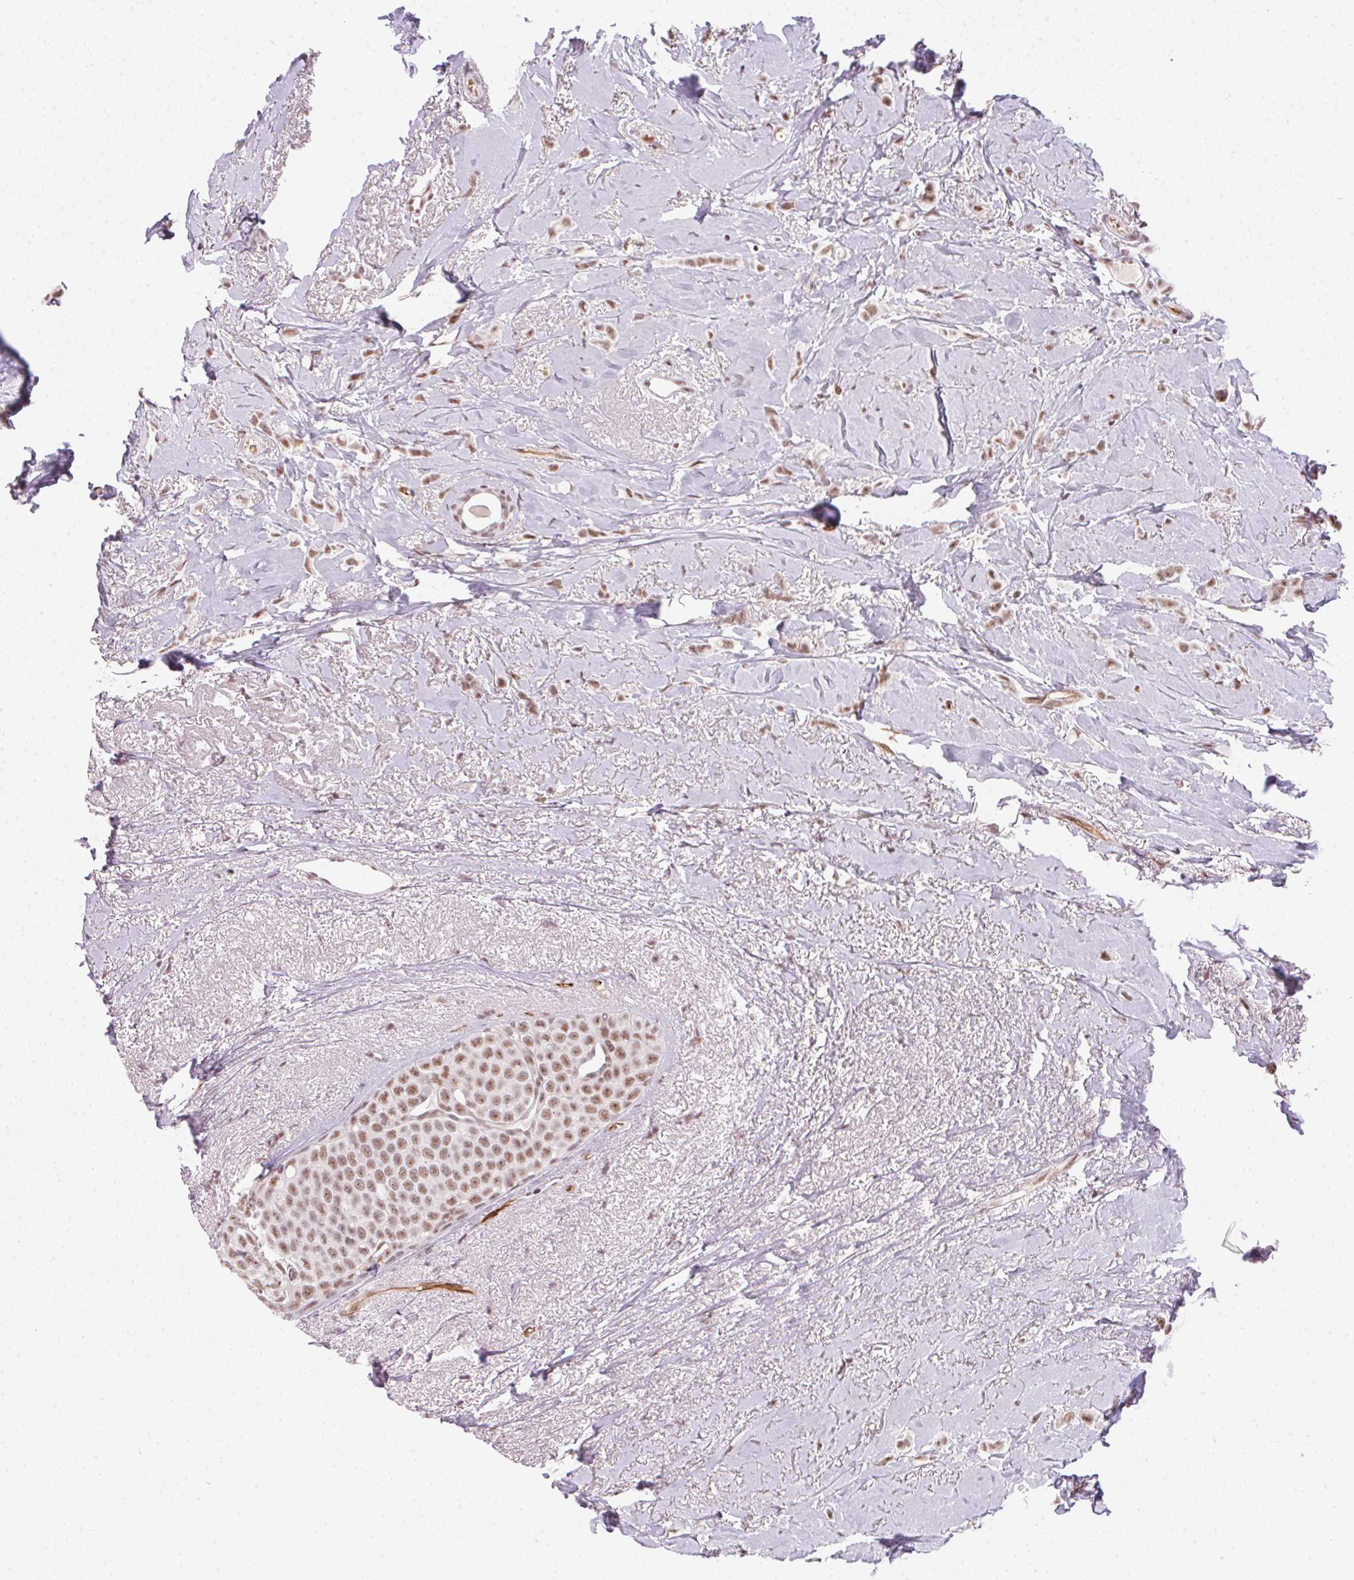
{"staining": {"intensity": "moderate", "quantity": ">75%", "location": "nuclear"}, "tissue": "breast cancer", "cell_type": "Tumor cells", "image_type": "cancer", "snomed": [{"axis": "morphology", "description": "Lobular carcinoma"}, {"axis": "topography", "description": "Breast"}], "caption": "Moderate nuclear protein staining is present in about >75% of tumor cells in lobular carcinoma (breast). Immunohistochemistry stains the protein in brown and the nuclei are stained blue.", "gene": "SRSF7", "patient": {"sex": "female", "age": 66}}